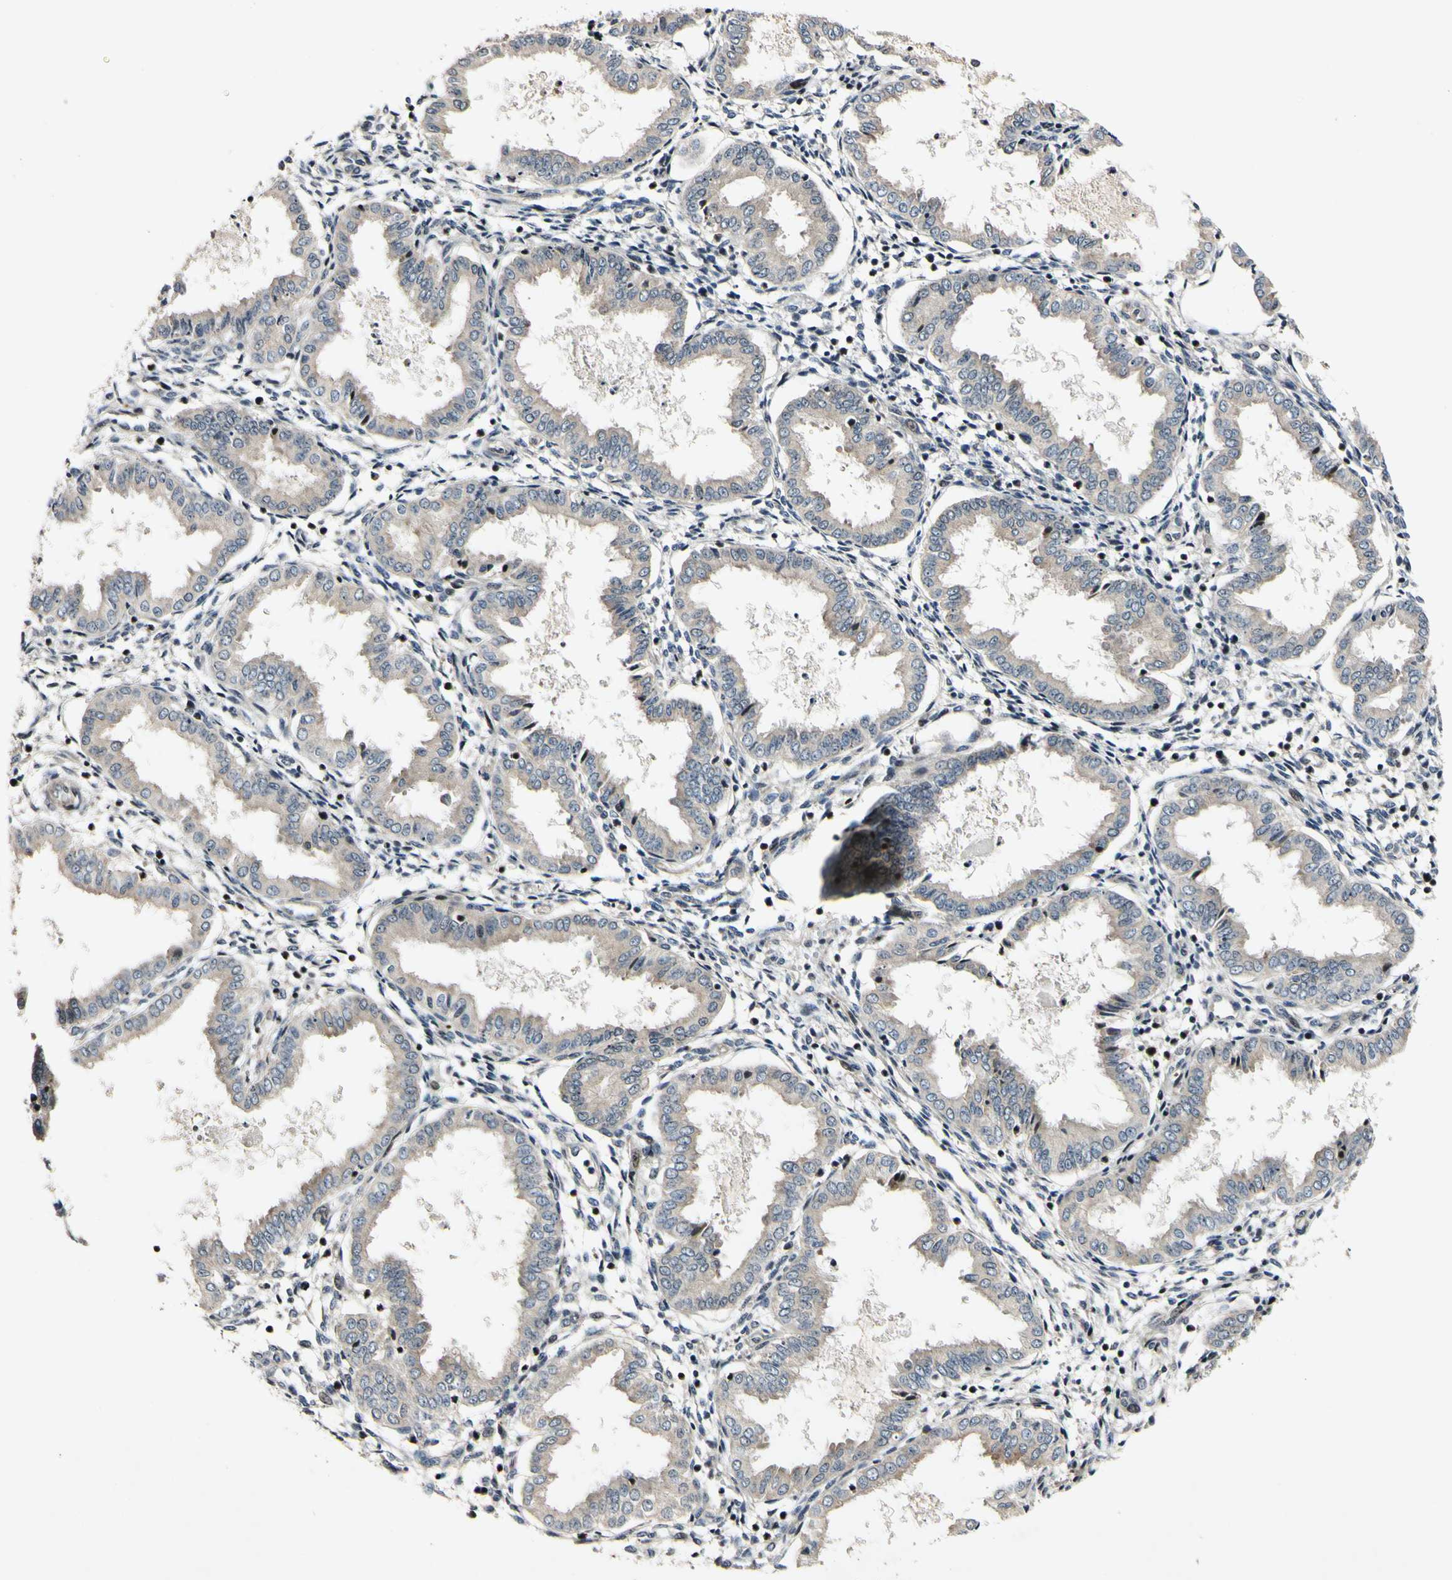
{"staining": {"intensity": "weak", "quantity": ">75%", "location": "cytoplasmic/membranous"}, "tissue": "endometrium", "cell_type": "Cells in endometrial stroma", "image_type": "normal", "snomed": [{"axis": "morphology", "description": "Normal tissue, NOS"}, {"axis": "topography", "description": "Endometrium"}], "caption": "Cells in endometrial stroma demonstrate low levels of weak cytoplasmic/membranous expression in approximately >75% of cells in normal endometrium.", "gene": "CSNK1E", "patient": {"sex": "female", "age": 33}}